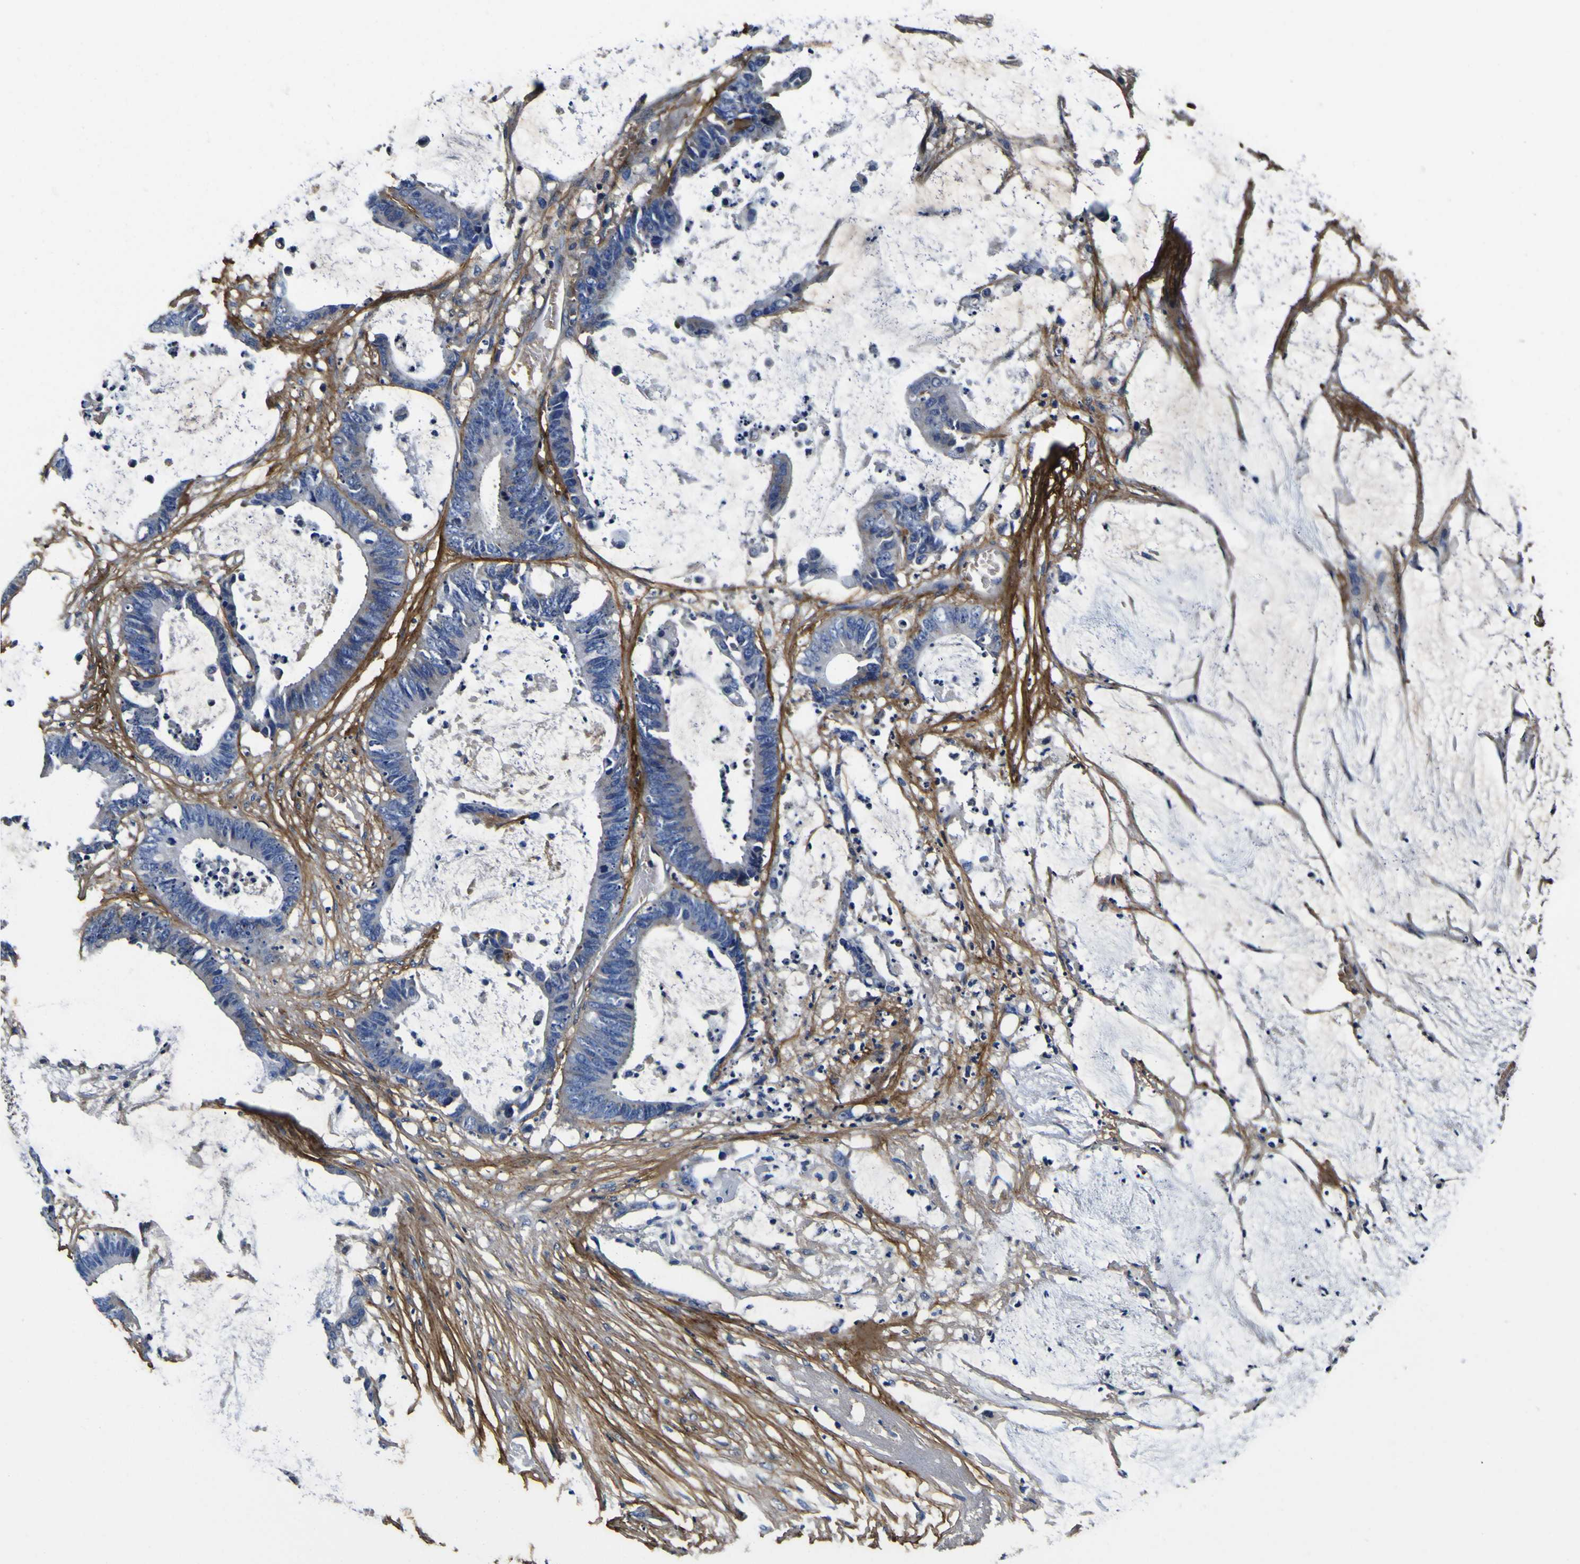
{"staining": {"intensity": "negative", "quantity": "none", "location": "none"}, "tissue": "colorectal cancer", "cell_type": "Tumor cells", "image_type": "cancer", "snomed": [{"axis": "morphology", "description": "Adenocarcinoma, NOS"}, {"axis": "topography", "description": "Rectum"}], "caption": "Human colorectal cancer (adenocarcinoma) stained for a protein using IHC demonstrates no positivity in tumor cells.", "gene": "POSTN", "patient": {"sex": "female", "age": 66}}